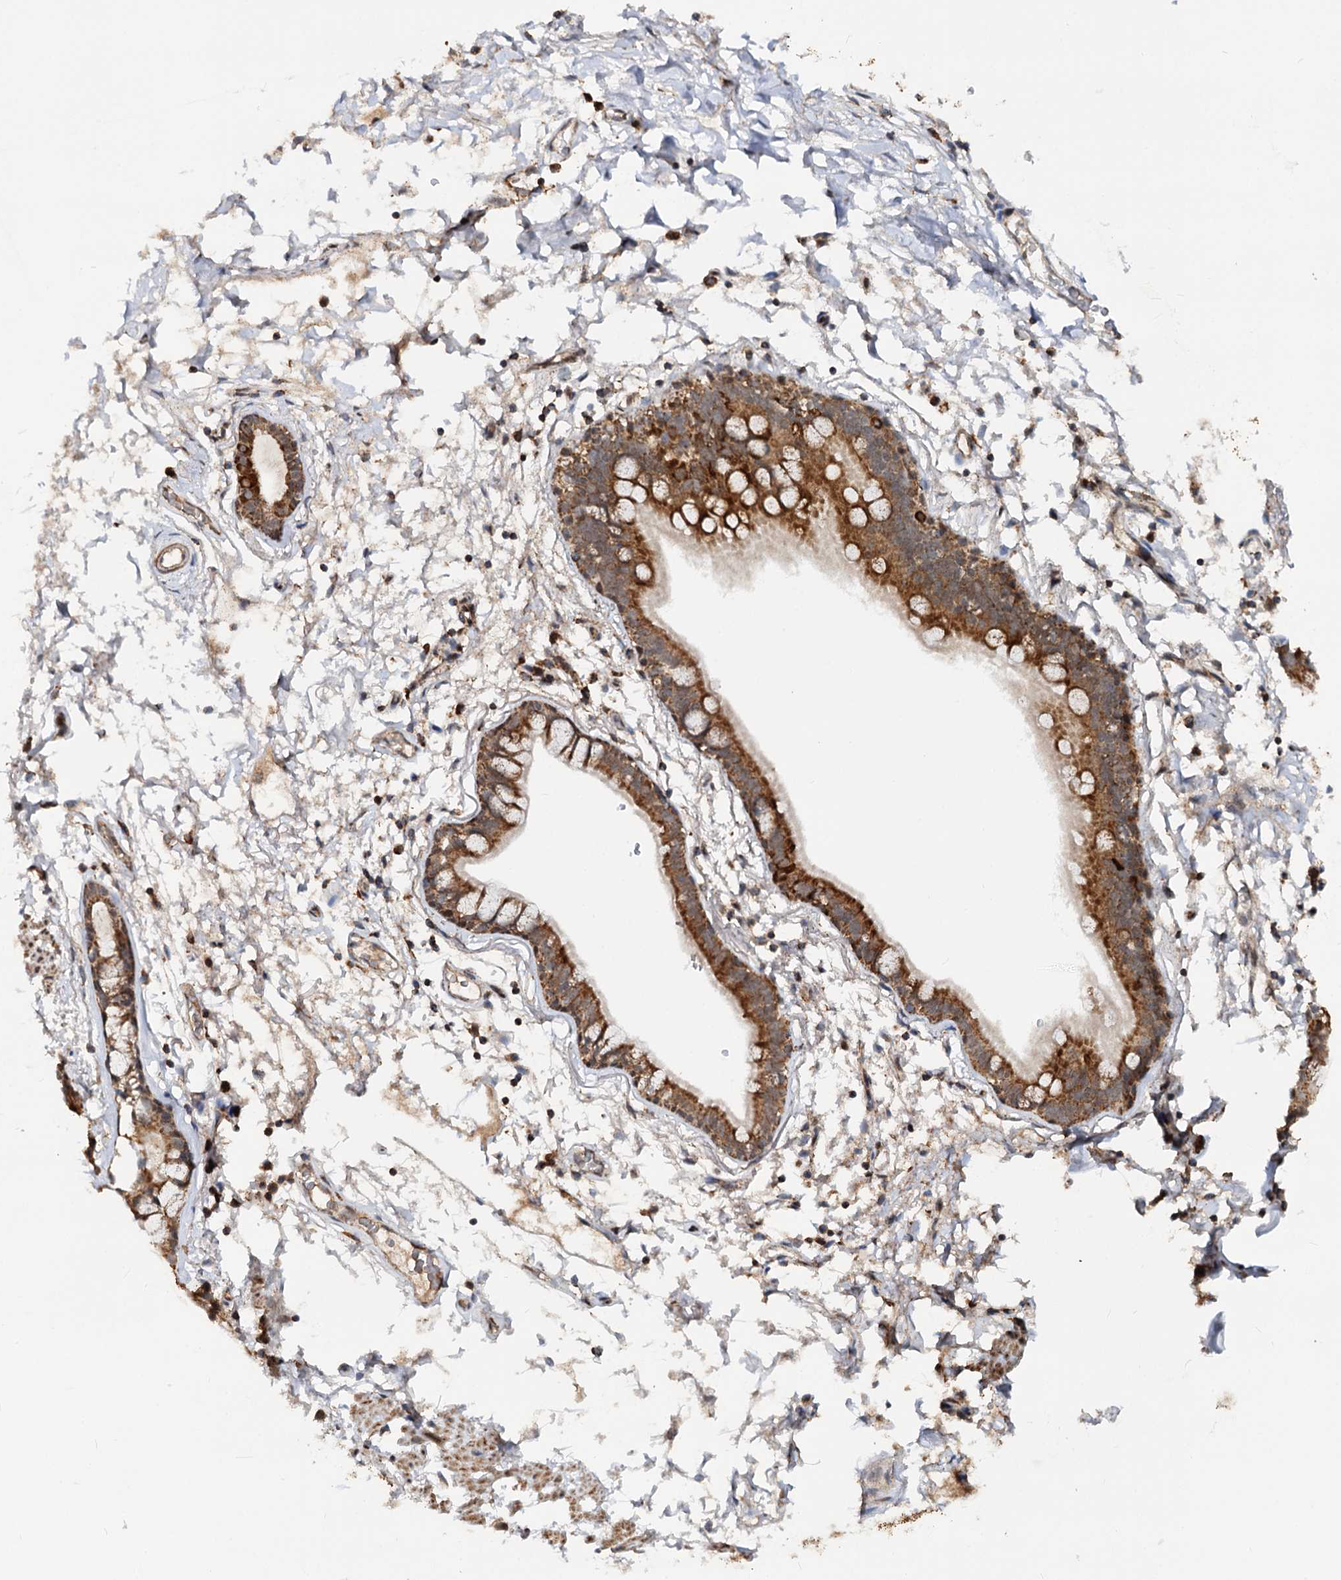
{"staining": {"intensity": "weak", "quantity": "<25%", "location": "cytoplasmic/membranous"}, "tissue": "adipose tissue", "cell_type": "Adipocytes", "image_type": "normal", "snomed": [{"axis": "morphology", "description": "Normal tissue, NOS"}, {"axis": "topography", "description": "Lymph node"}, {"axis": "topography", "description": "Bronchus"}], "caption": "Adipocytes show no significant staining in benign adipose tissue.", "gene": "CEP76", "patient": {"sex": "male", "age": 63}}